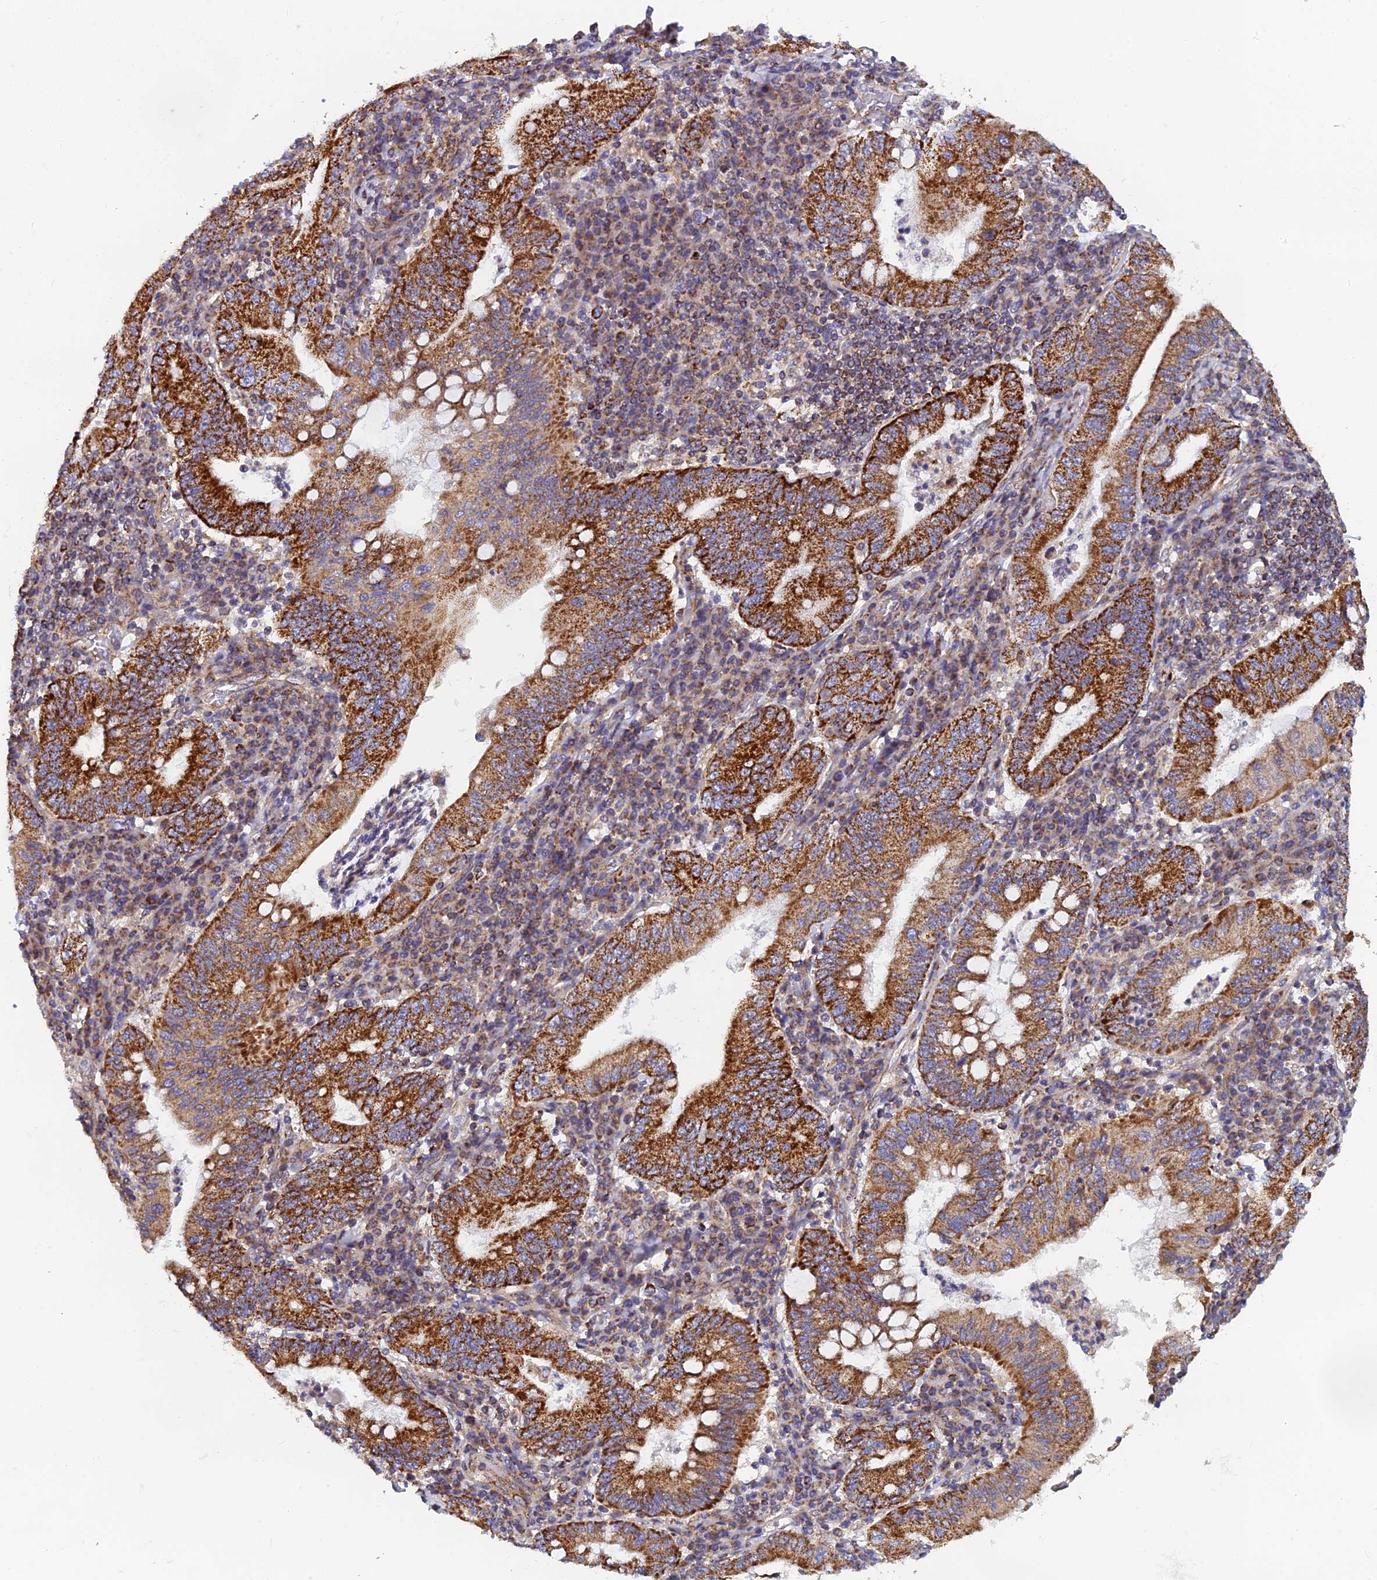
{"staining": {"intensity": "strong", "quantity": ">75%", "location": "cytoplasmic/membranous"}, "tissue": "stomach cancer", "cell_type": "Tumor cells", "image_type": "cancer", "snomed": [{"axis": "morphology", "description": "Normal tissue, NOS"}, {"axis": "morphology", "description": "Adenocarcinoma, NOS"}, {"axis": "topography", "description": "Esophagus"}, {"axis": "topography", "description": "Stomach, upper"}, {"axis": "topography", "description": "Peripheral nerve tissue"}], "caption": "Immunohistochemical staining of stomach cancer exhibits high levels of strong cytoplasmic/membranous positivity in about >75% of tumor cells.", "gene": "MRPS9", "patient": {"sex": "male", "age": 62}}